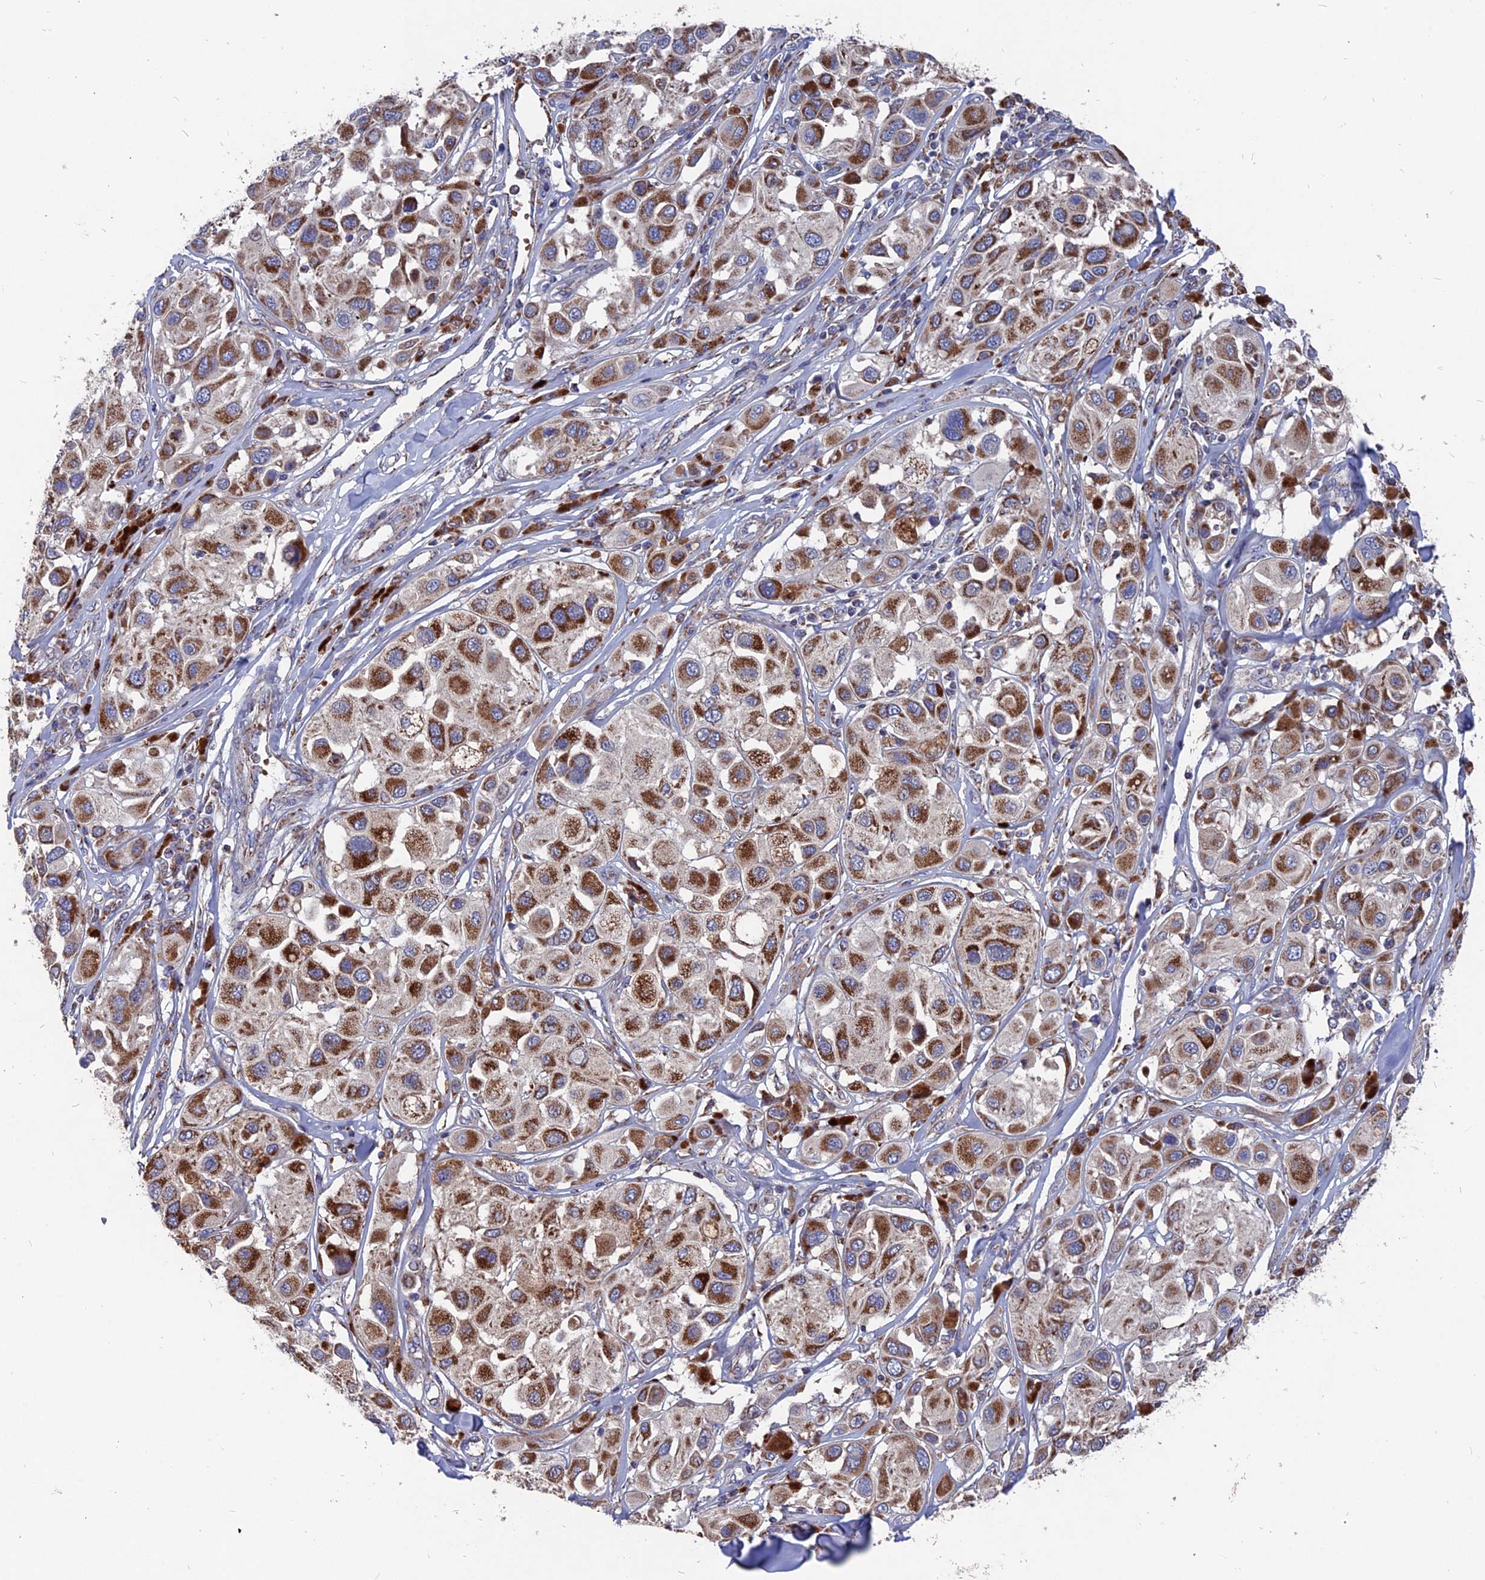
{"staining": {"intensity": "moderate", "quantity": ">75%", "location": "cytoplasmic/membranous"}, "tissue": "melanoma", "cell_type": "Tumor cells", "image_type": "cancer", "snomed": [{"axis": "morphology", "description": "Malignant melanoma, Metastatic site"}, {"axis": "topography", "description": "Skin"}], "caption": "Melanoma was stained to show a protein in brown. There is medium levels of moderate cytoplasmic/membranous staining in about >75% of tumor cells.", "gene": "TGFA", "patient": {"sex": "male", "age": 41}}